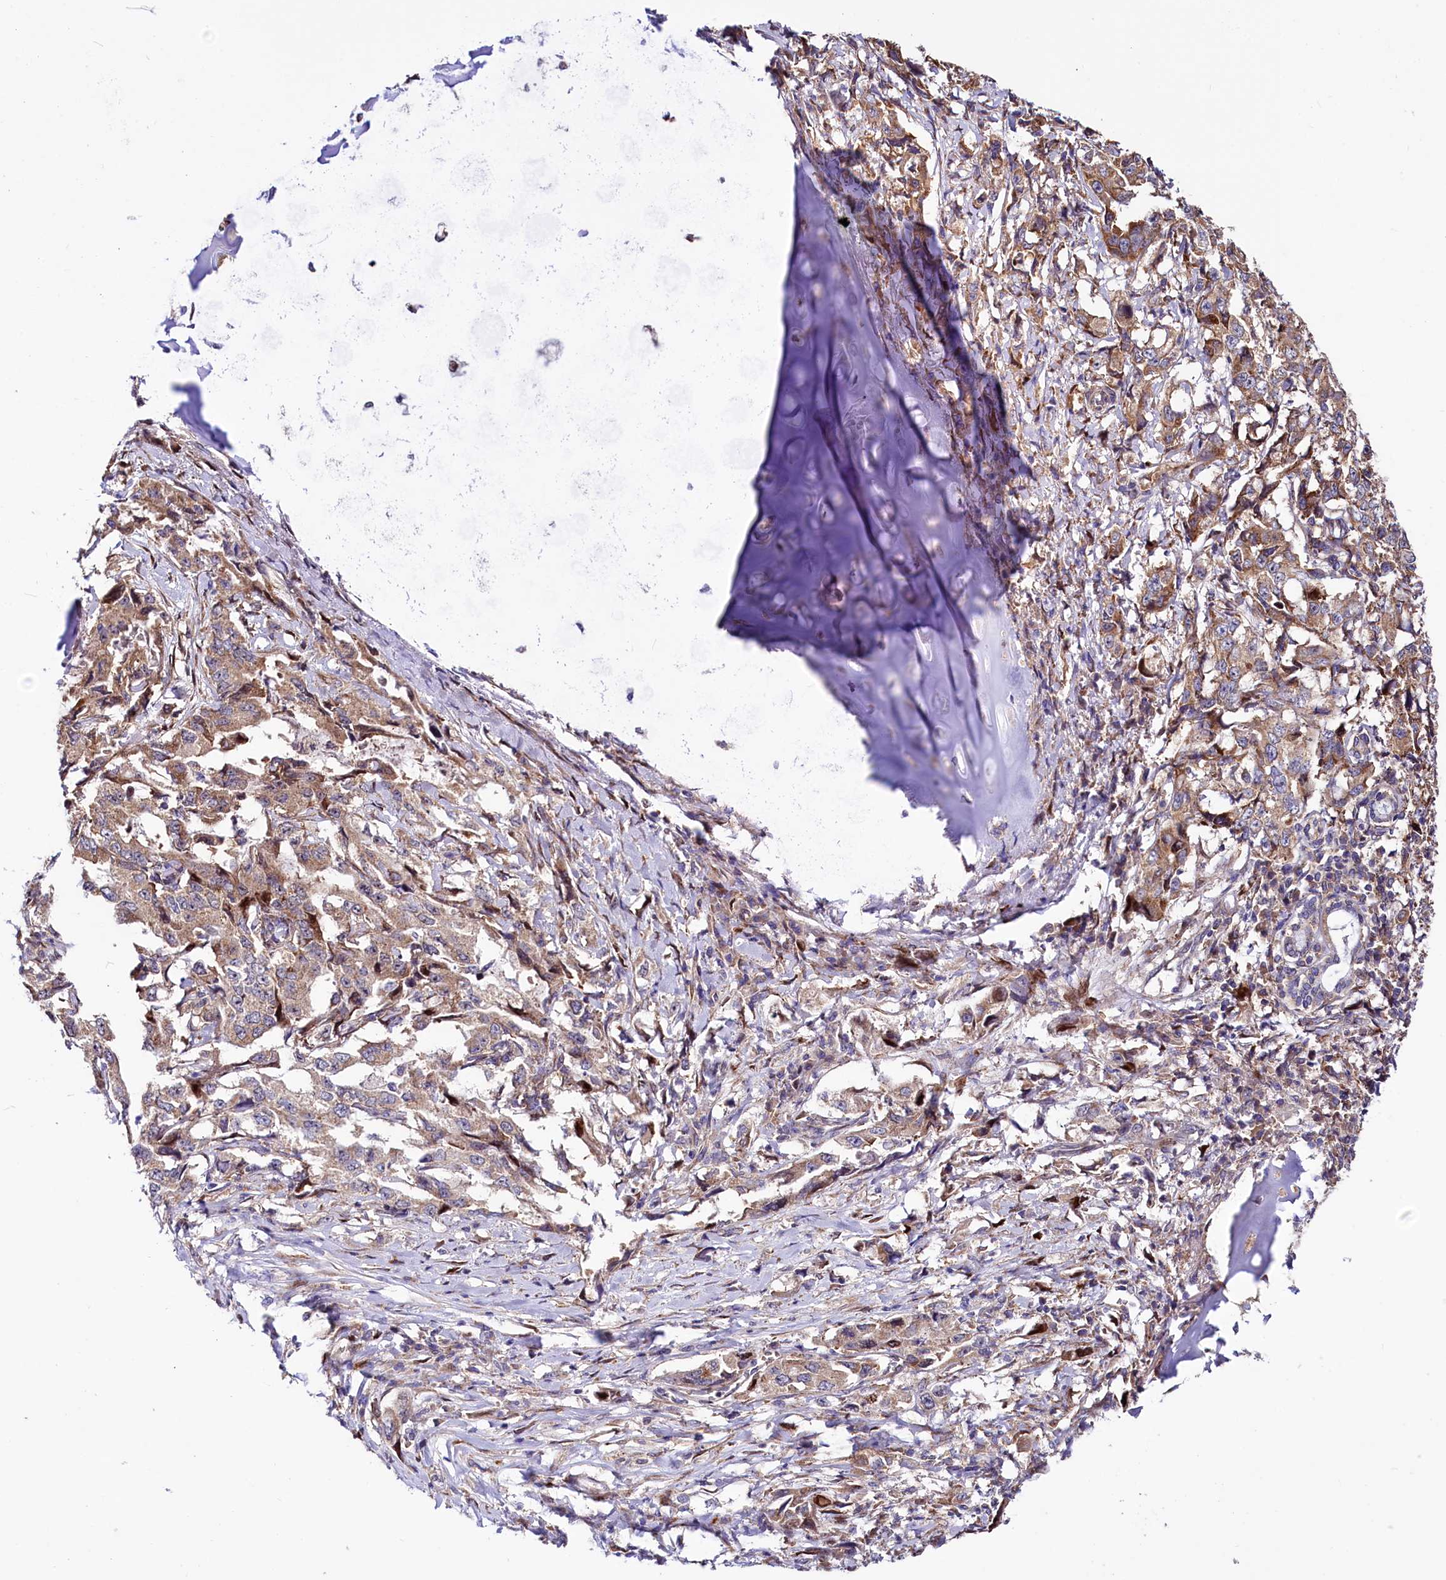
{"staining": {"intensity": "moderate", "quantity": ">75%", "location": "cytoplasmic/membranous"}, "tissue": "lung cancer", "cell_type": "Tumor cells", "image_type": "cancer", "snomed": [{"axis": "morphology", "description": "Adenocarcinoma, NOS"}, {"axis": "topography", "description": "Lung"}], "caption": "Human lung cancer stained with a brown dye shows moderate cytoplasmic/membranous positive staining in approximately >75% of tumor cells.", "gene": "PDZRN3", "patient": {"sex": "female", "age": 51}}